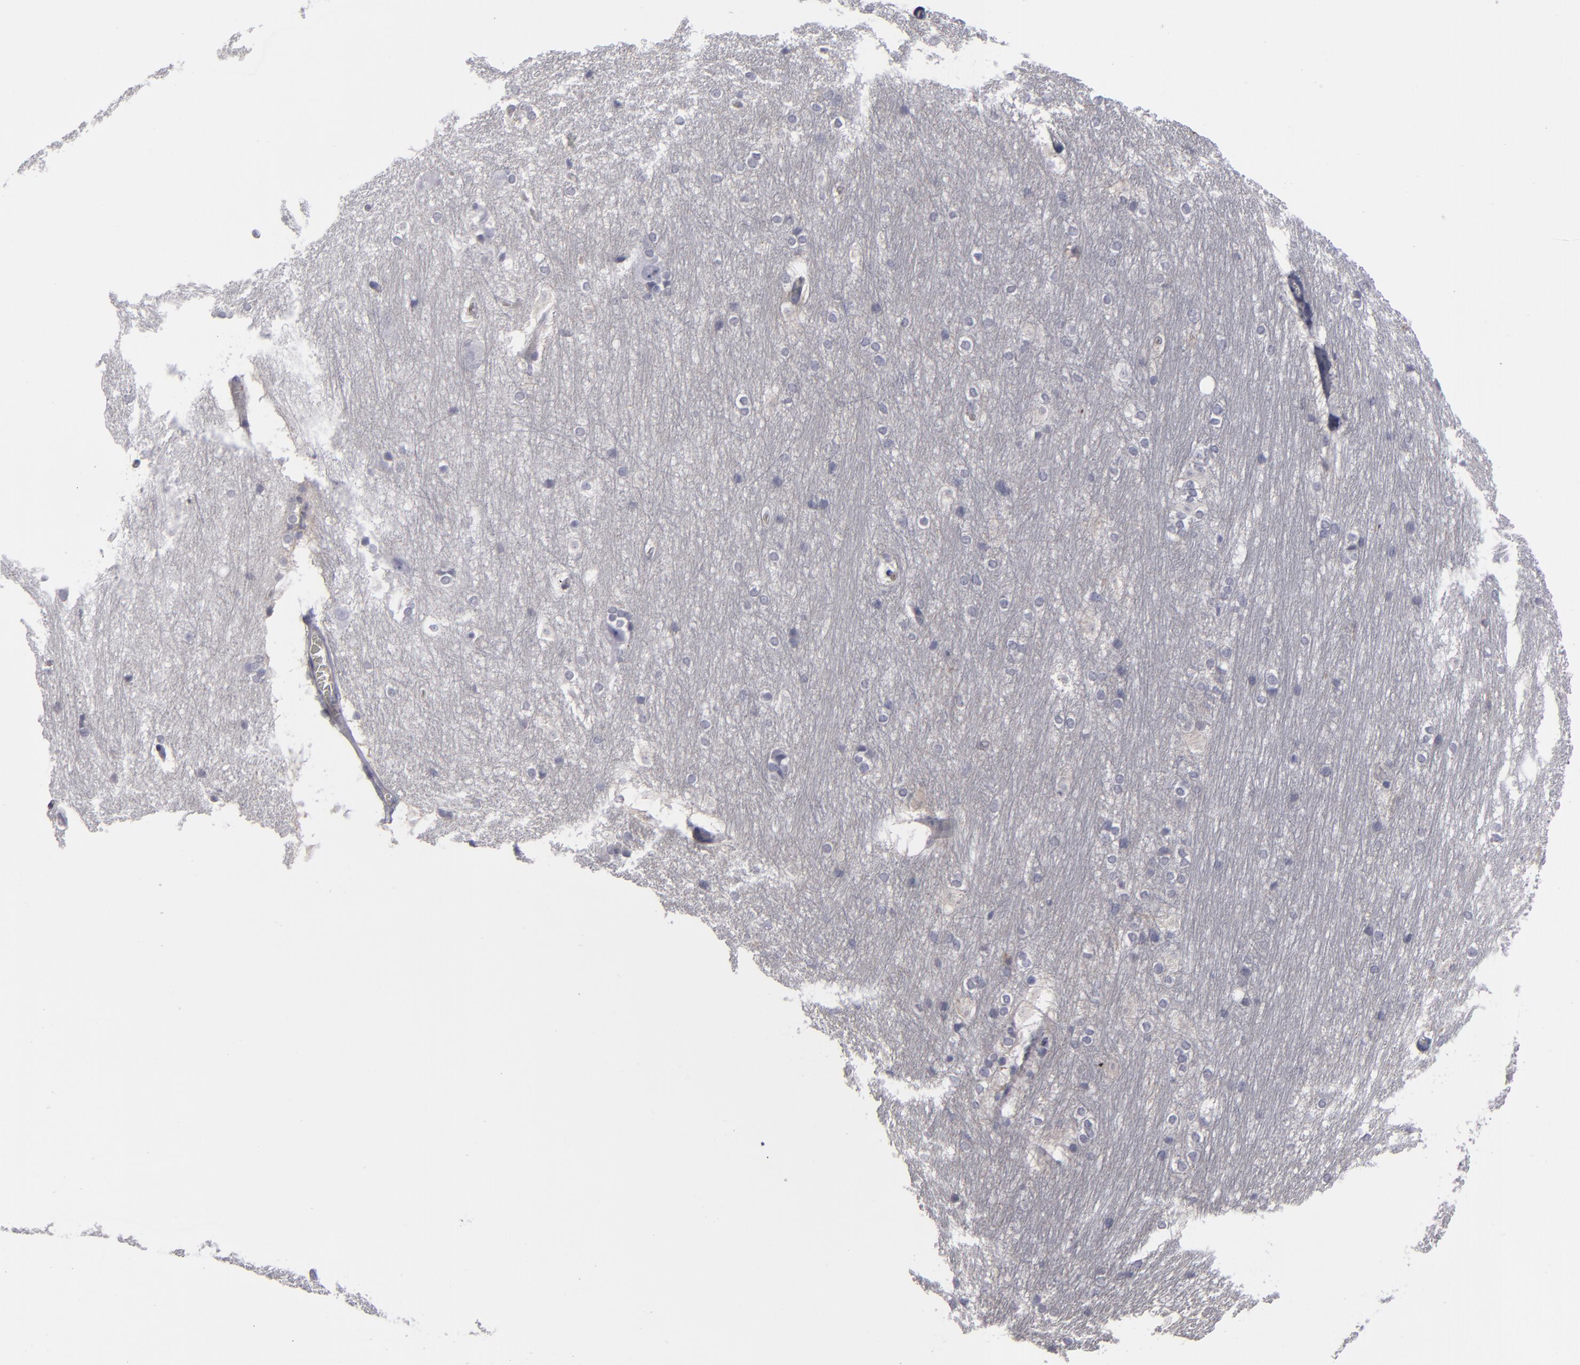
{"staining": {"intensity": "negative", "quantity": "none", "location": "none"}, "tissue": "hippocampus", "cell_type": "Glial cells", "image_type": "normal", "snomed": [{"axis": "morphology", "description": "Normal tissue, NOS"}, {"axis": "topography", "description": "Hippocampus"}], "caption": "A high-resolution image shows immunohistochemistry staining of unremarkable hippocampus, which displays no significant expression in glial cells.", "gene": "LRG1", "patient": {"sex": "female", "age": 19}}